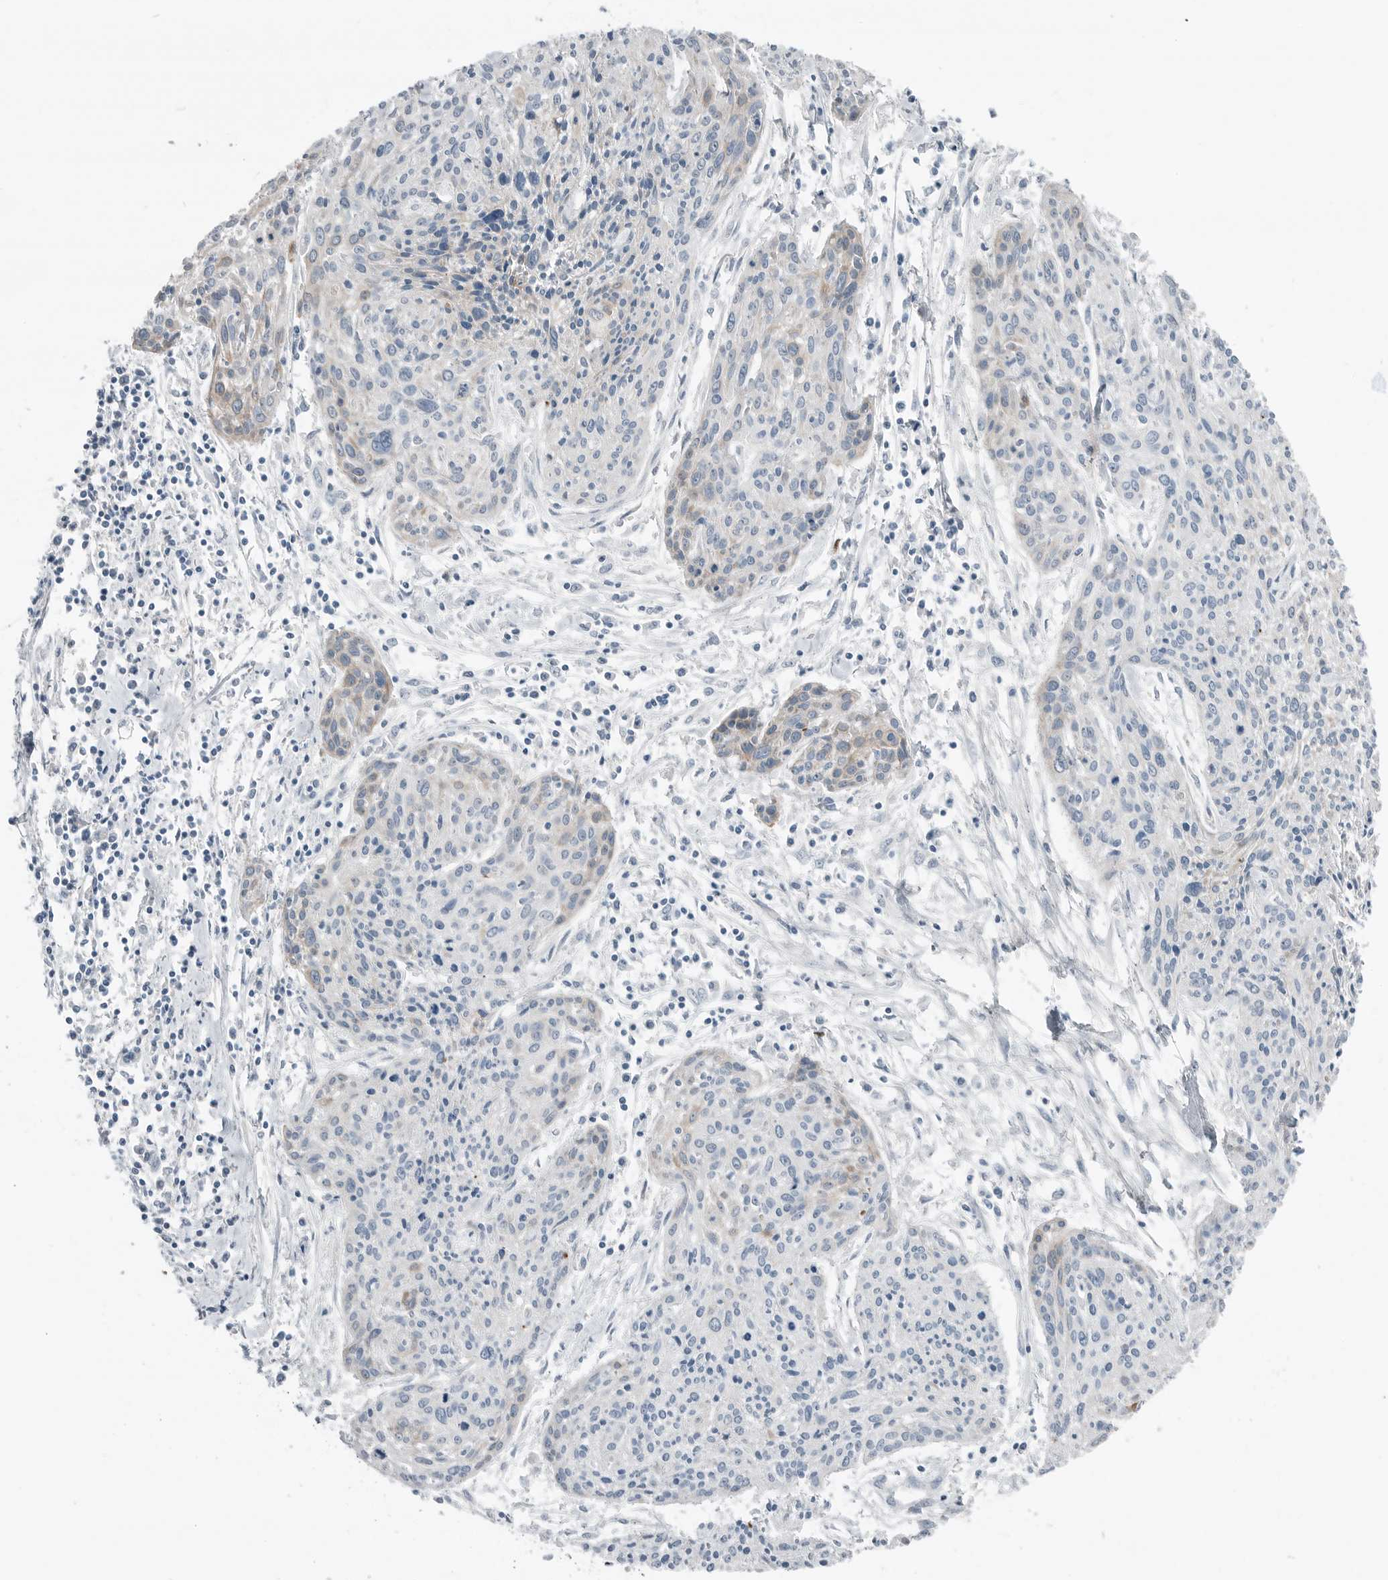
{"staining": {"intensity": "negative", "quantity": "none", "location": "none"}, "tissue": "cervical cancer", "cell_type": "Tumor cells", "image_type": "cancer", "snomed": [{"axis": "morphology", "description": "Squamous cell carcinoma, NOS"}, {"axis": "topography", "description": "Cervix"}], "caption": "Human cervical cancer stained for a protein using immunohistochemistry (IHC) reveals no positivity in tumor cells.", "gene": "SERPINB7", "patient": {"sex": "female", "age": 51}}